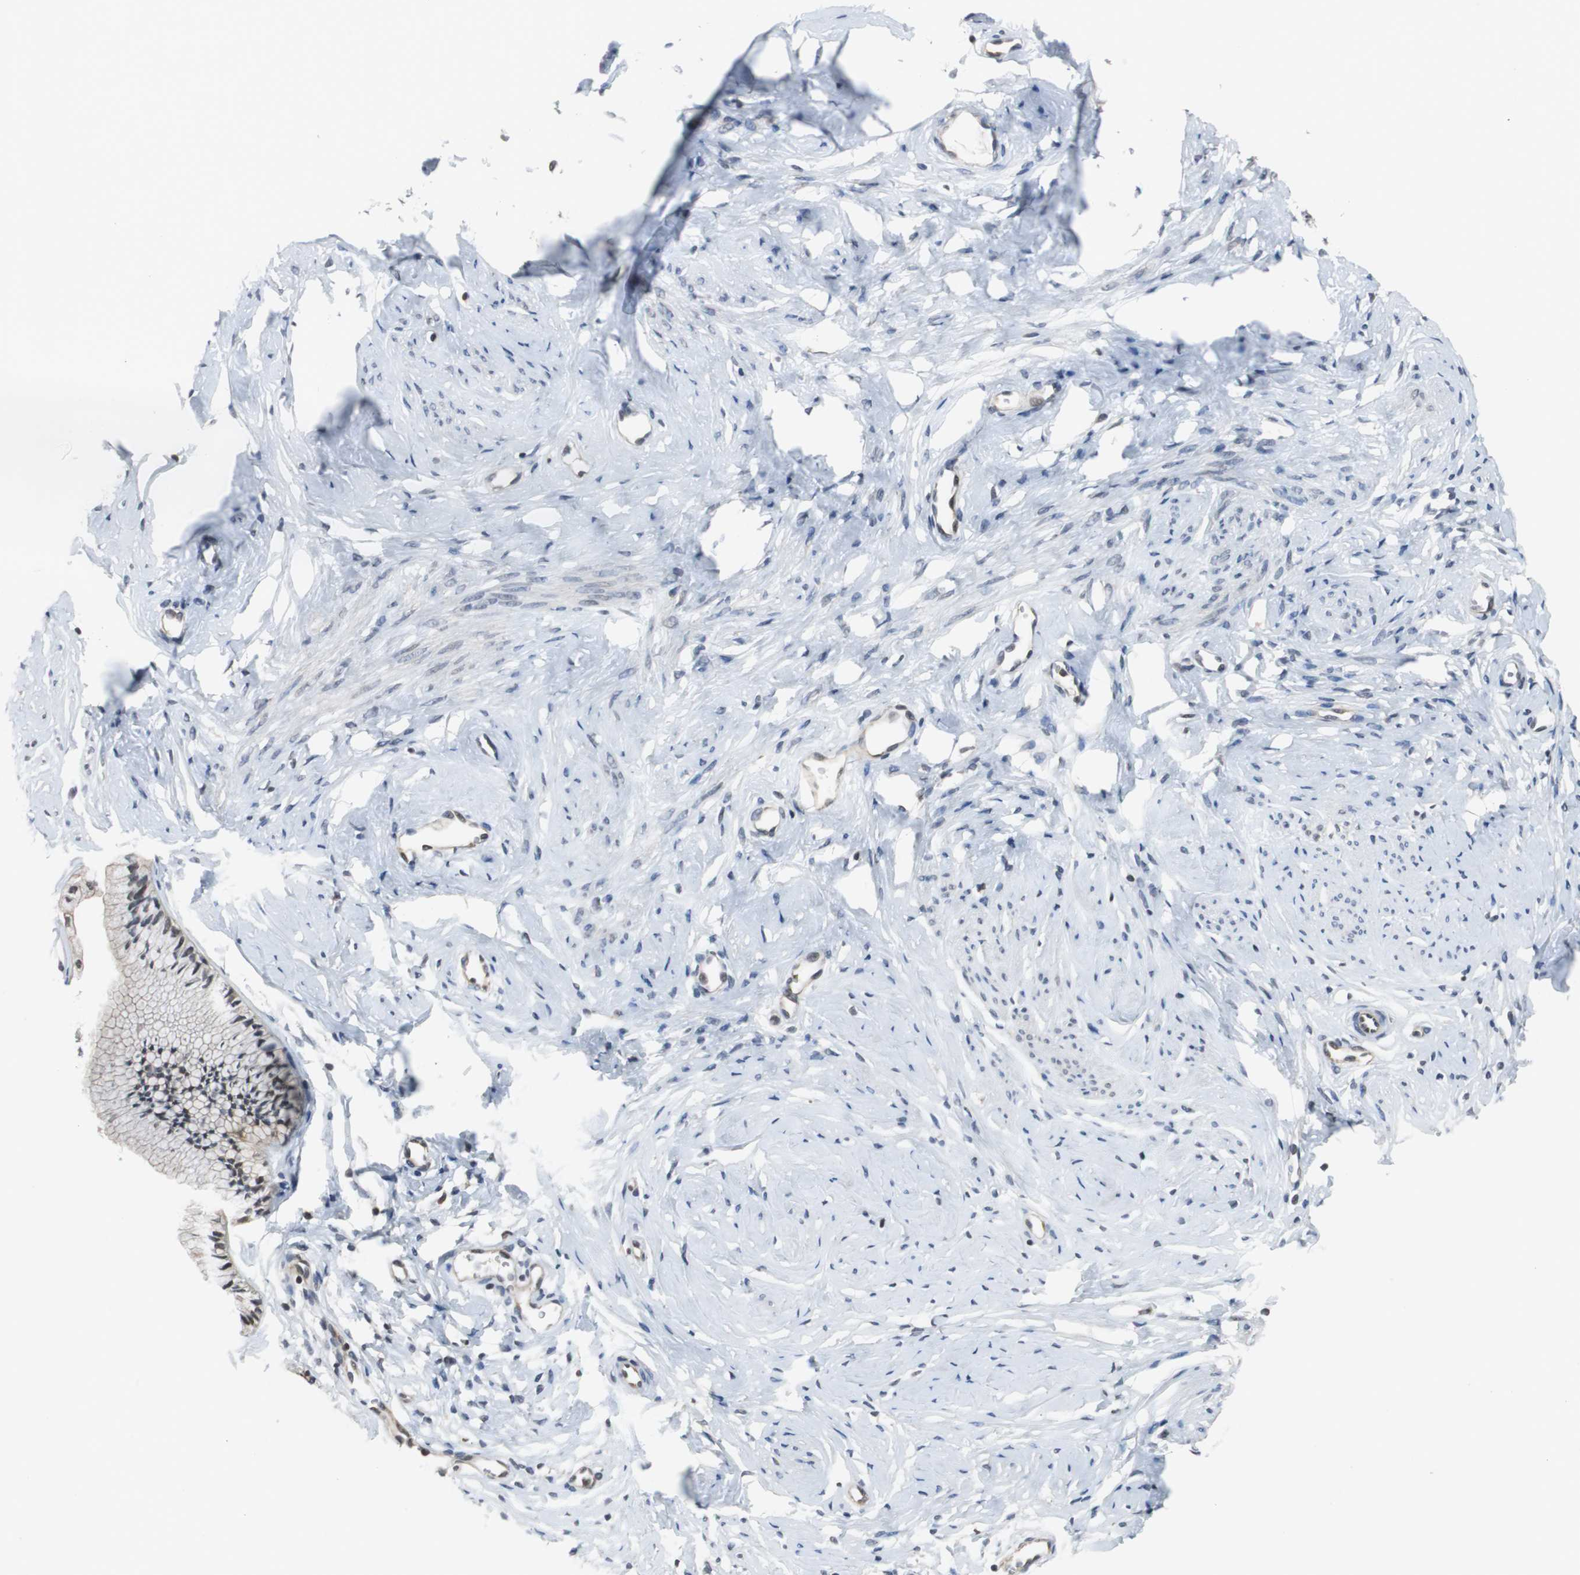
{"staining": {"intensity": "weak", "quantity": "<25%", "location": "cytoplasmic/membranous,nuclear"}, "tissue": "cervix", "cell_type": "Glandular cells", "image_type": "normal", "snomed": [{"axis": "morphology", "description": "Normal tissue, NOS"}, {"axis": "topography", "description": "Cervix"}], "caption": "DAB immunohistochemical staining of benign human cervix demonstrates no significant expression in glandular cells.", "gene": "ARPC3", "patient": {"sex": "female", "age": 46}}